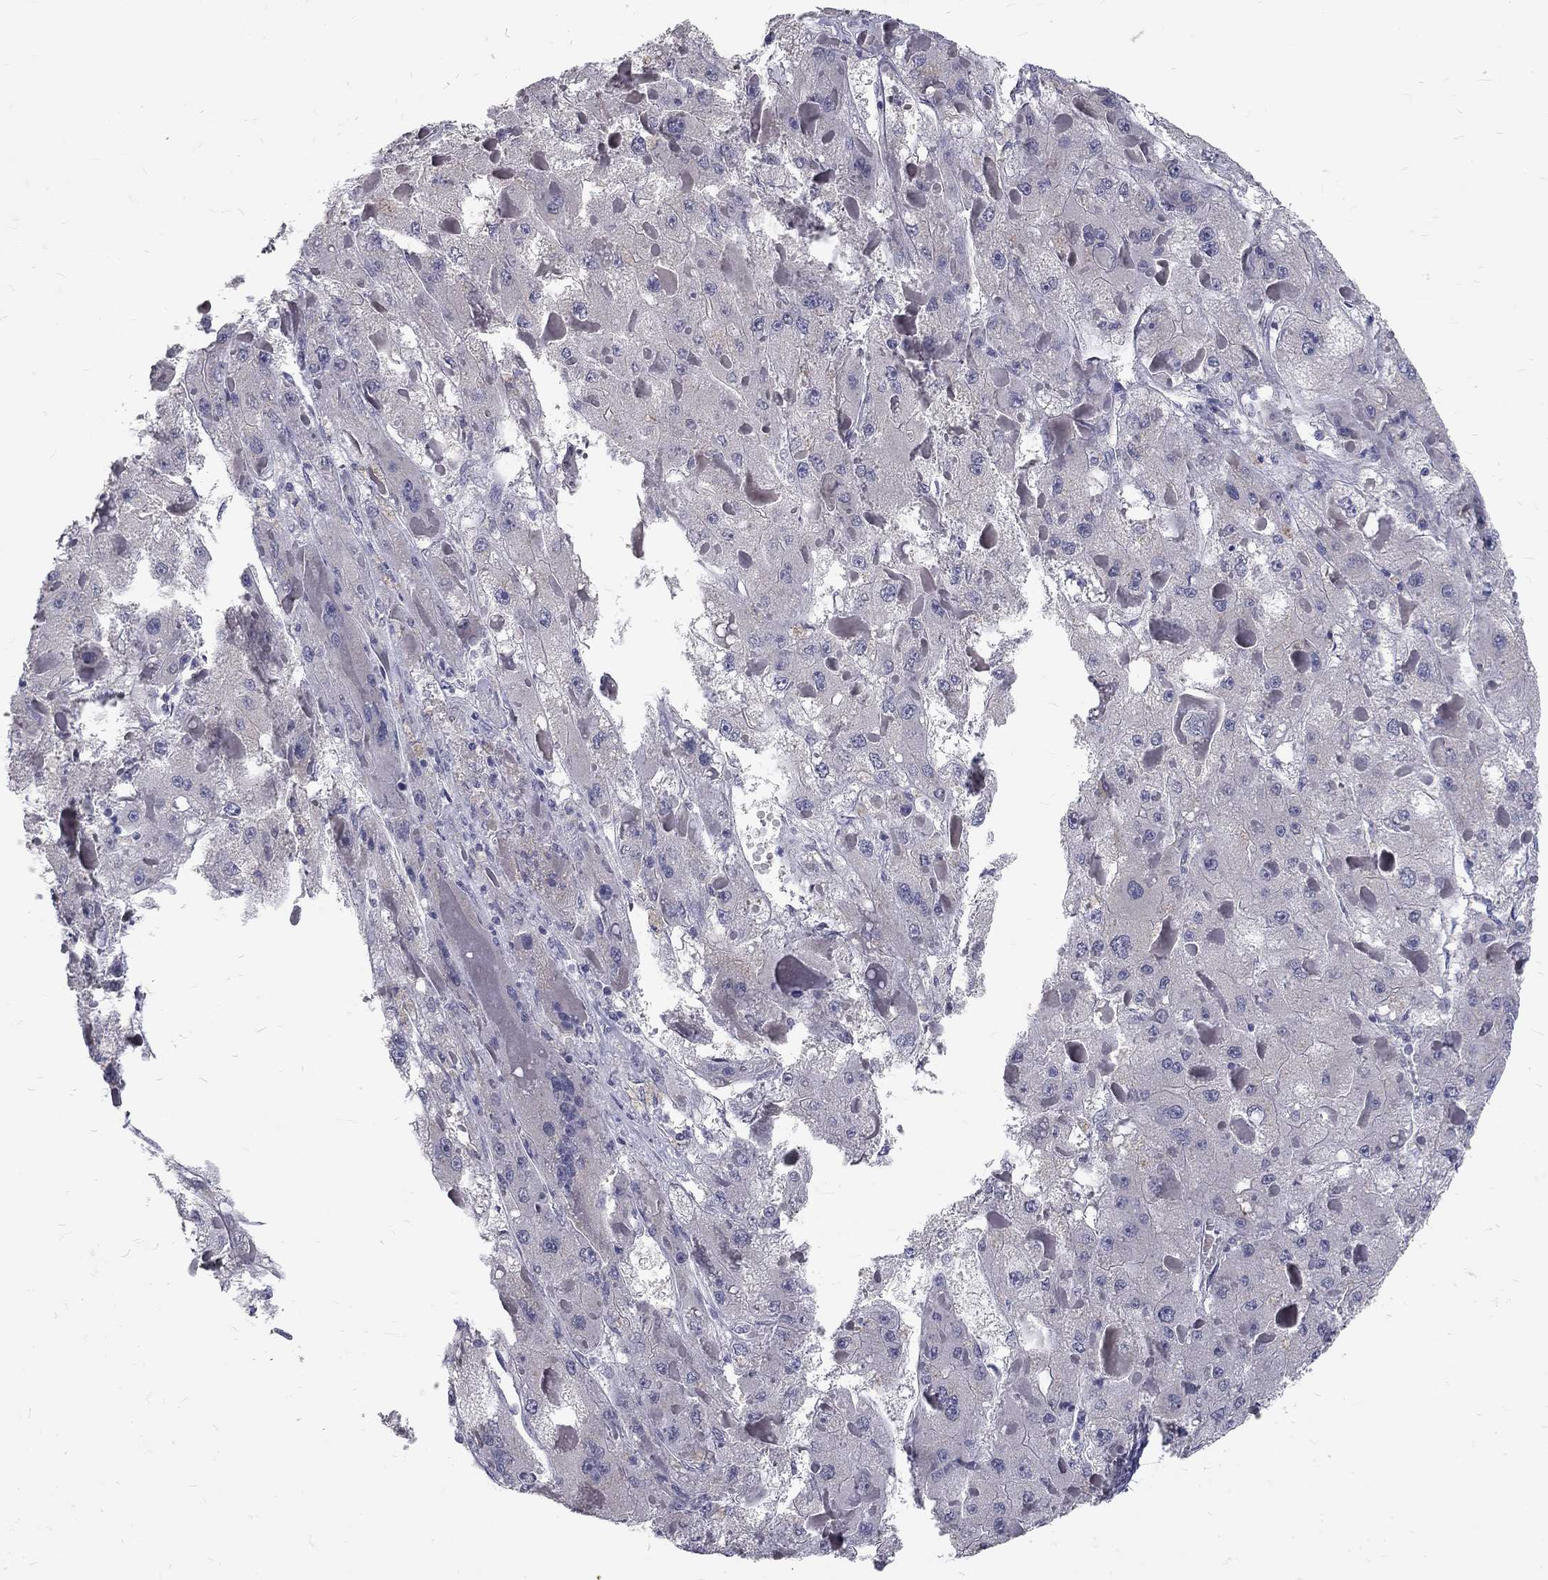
{"staining": {"intensity": "negative", "quantity": "none", "location": "none"}, "tissue": "liver cancer", "cell_type": "Tumor cells", "image_type": "cancer", "snomed": [{"axis": "morphology", "description": "Carcinoma, Hepatocellular, NOS"}, {"axis": "topography", "description": "Liver"}], "caption": "Photomicrograph shows no protein expression in tumor cells of liver cancer tissue.", "gene": "NOS1", "patient": {"sex": "female", "age": 73}}